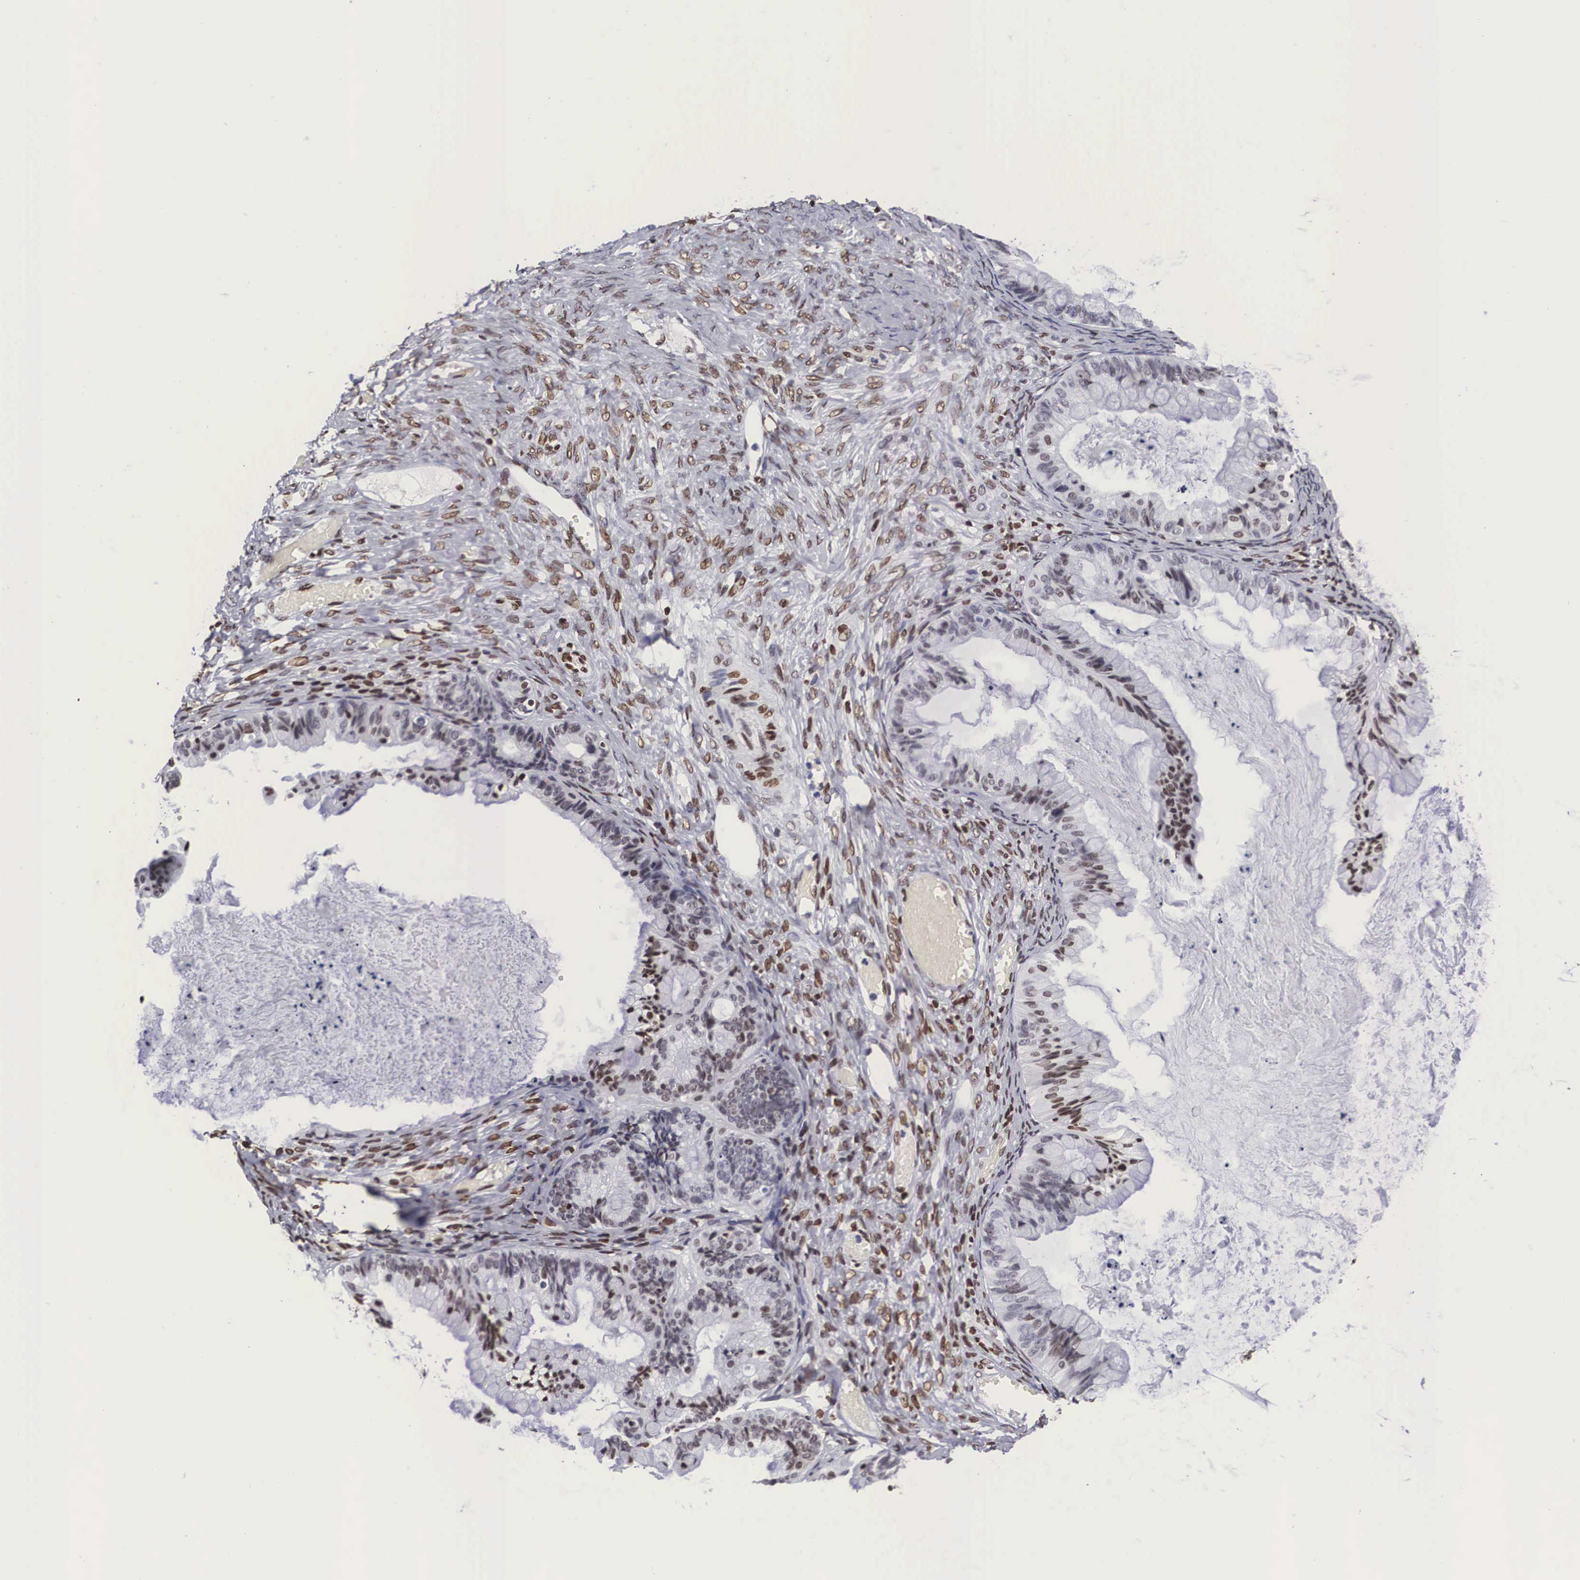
{"staining": {"intensity": "moderate", "quantity": "25%-75%", "location": "nuclear"}, "tissue": "ovarian cancer", "cell_type": "Tumor cells", "image_type": "cancer", "snomed": [{"axis": "morphology", "description": "Cystadenocarcinoma, mucinous, NOS"}, {"axis": "topography", "description": "Ovary"}], "caption": "A high-resolution micrograph shows immunohistochemistry staining of ovarian mucinous cystadenocarcinoma, which shows moderate nuclear expression in about 25%-75% of tumor cells.", "gene": "MECP2", "patient": {"sex": "female", "age": 57}}